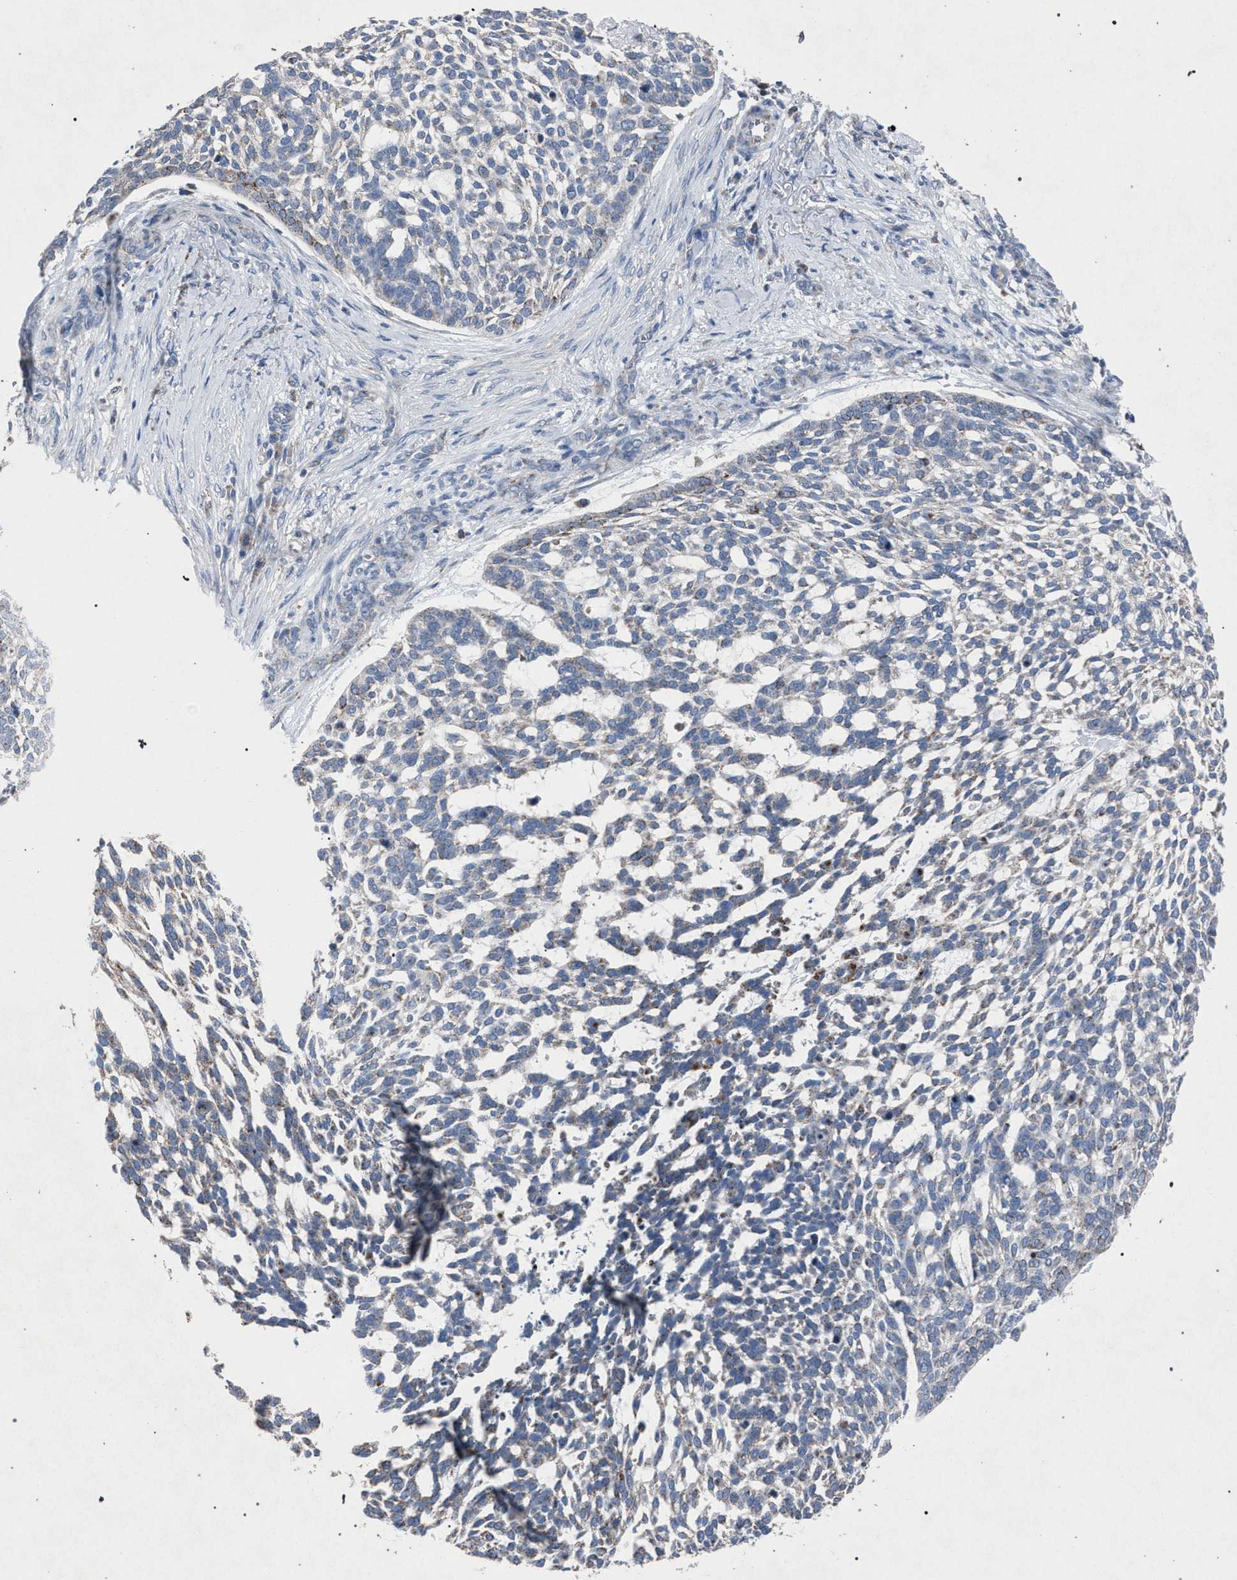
{"staining": {"intensity": "weak", "quantity": "<25%", "location": "cytoplasmic/membranous"}, "tissue": "skin cancer", "cell_type": "Tumor cells", "image_type": "cancer", "snomed": [{"axis": "morphology", "description": "Basal cell carcinoma"}, {"axis": "topography", "description": "Skin"}], "caption": "Human skin cancer stained for a protein using immunohistochemistry (IHC) demonstrates no staining in tumor cells.", "gene": "HSD17B4", "patient": {"sex": "female", "age": 64}}